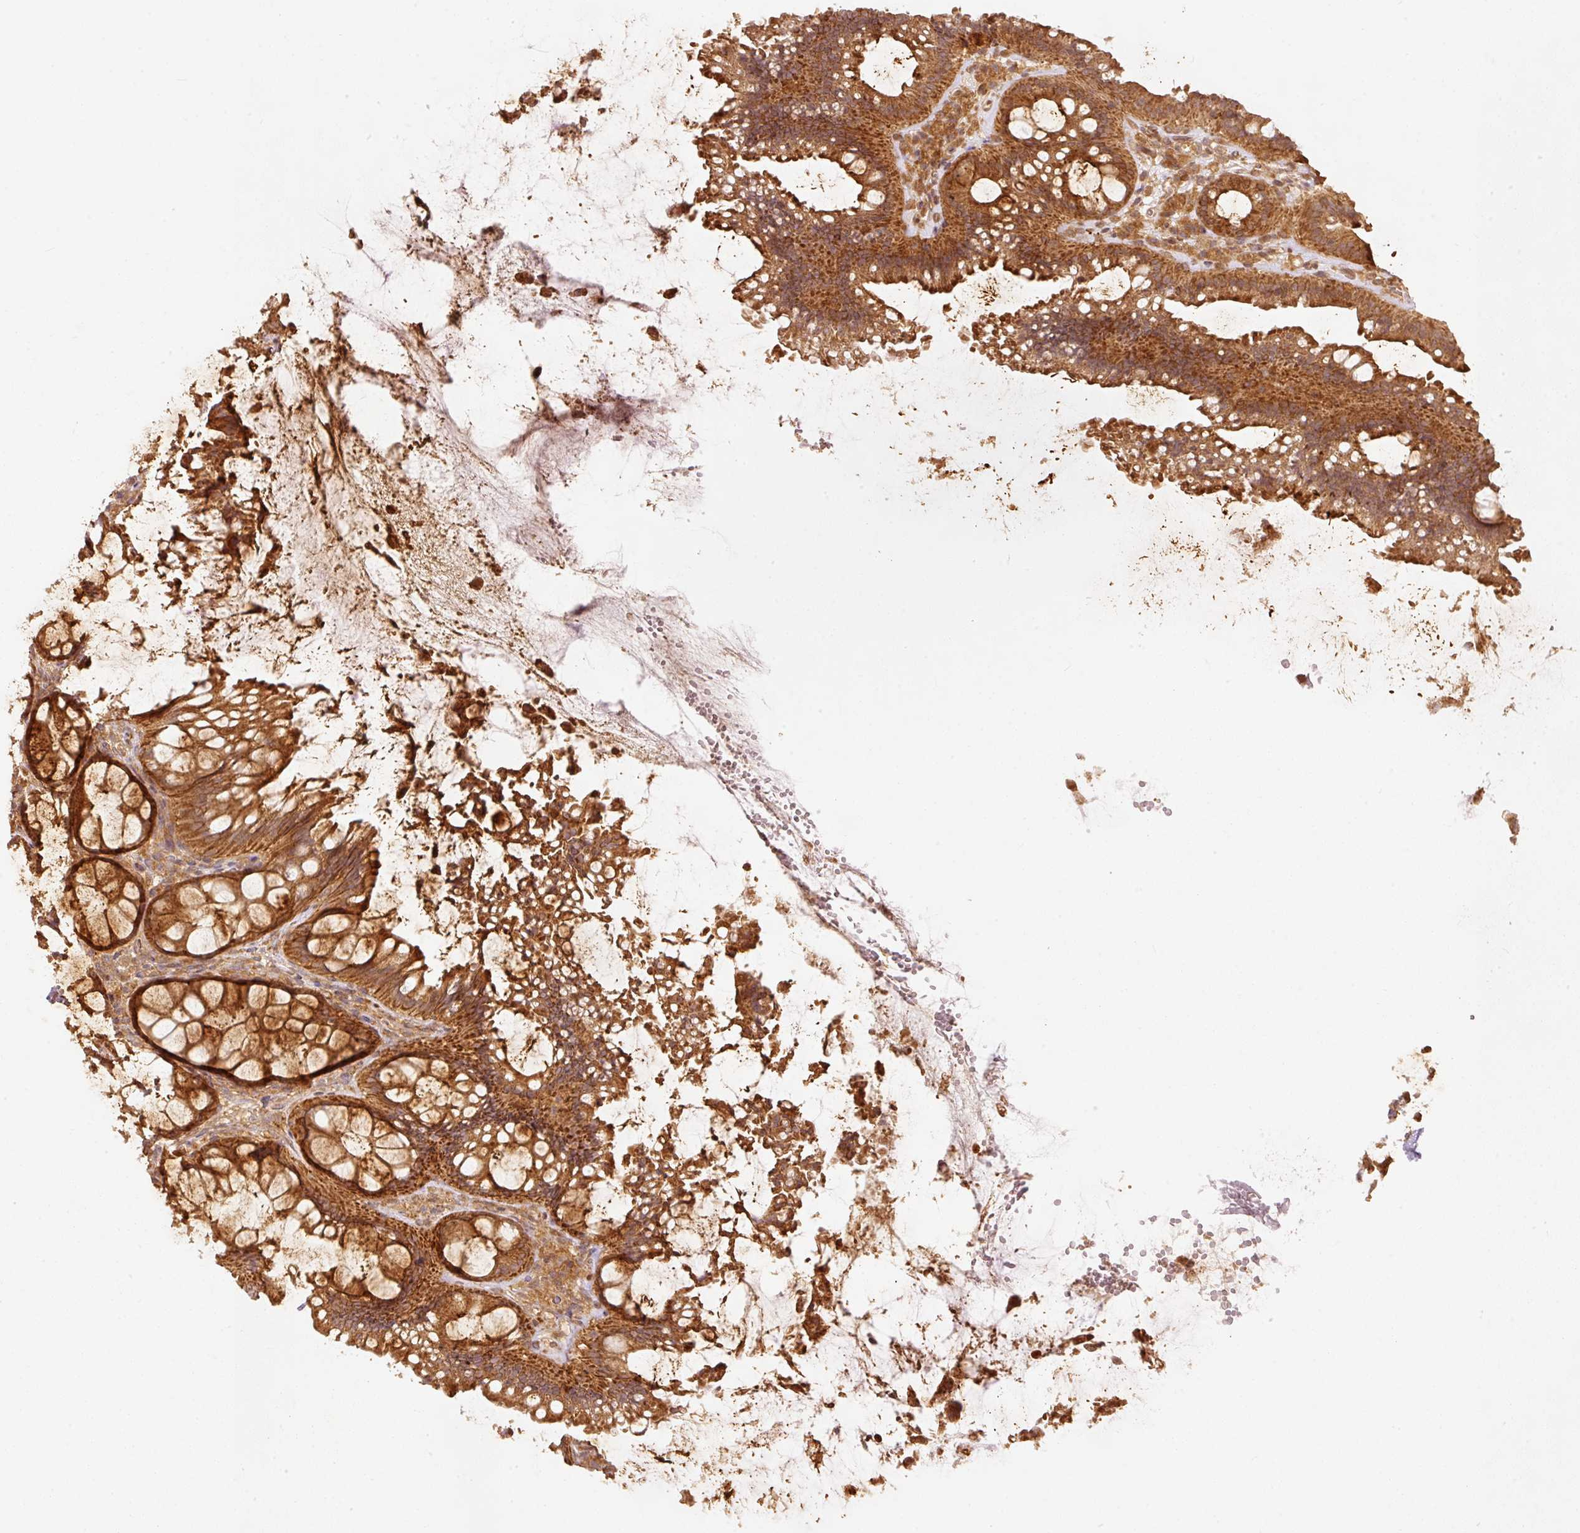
{"staining": {"intensity": "strong", "quantity": ">75%", "location": "cytoplasmic/membranous"}, "tissue": "rectum", "cell_type": "Glandular cells", "image_type": "normal", "snomed": [{"axis": "morphology", "description": "Normal tissue, NOS"}, {"axis": "topography", "description": "Rectum"}], "caption": "Immunohistochemical staining of unremarkable human rectum shows high levels of strong cytoplasmic/membranous staining in approximately >75% of glandular cells. Using DAB (3,3'-diaminobenzidine) (brown) and hematoxylin (blue) stains, captured at high magnification using brightfield microscopy.", "gene": "EIF3B", "patient": {"sex": "female", "age": 67}}